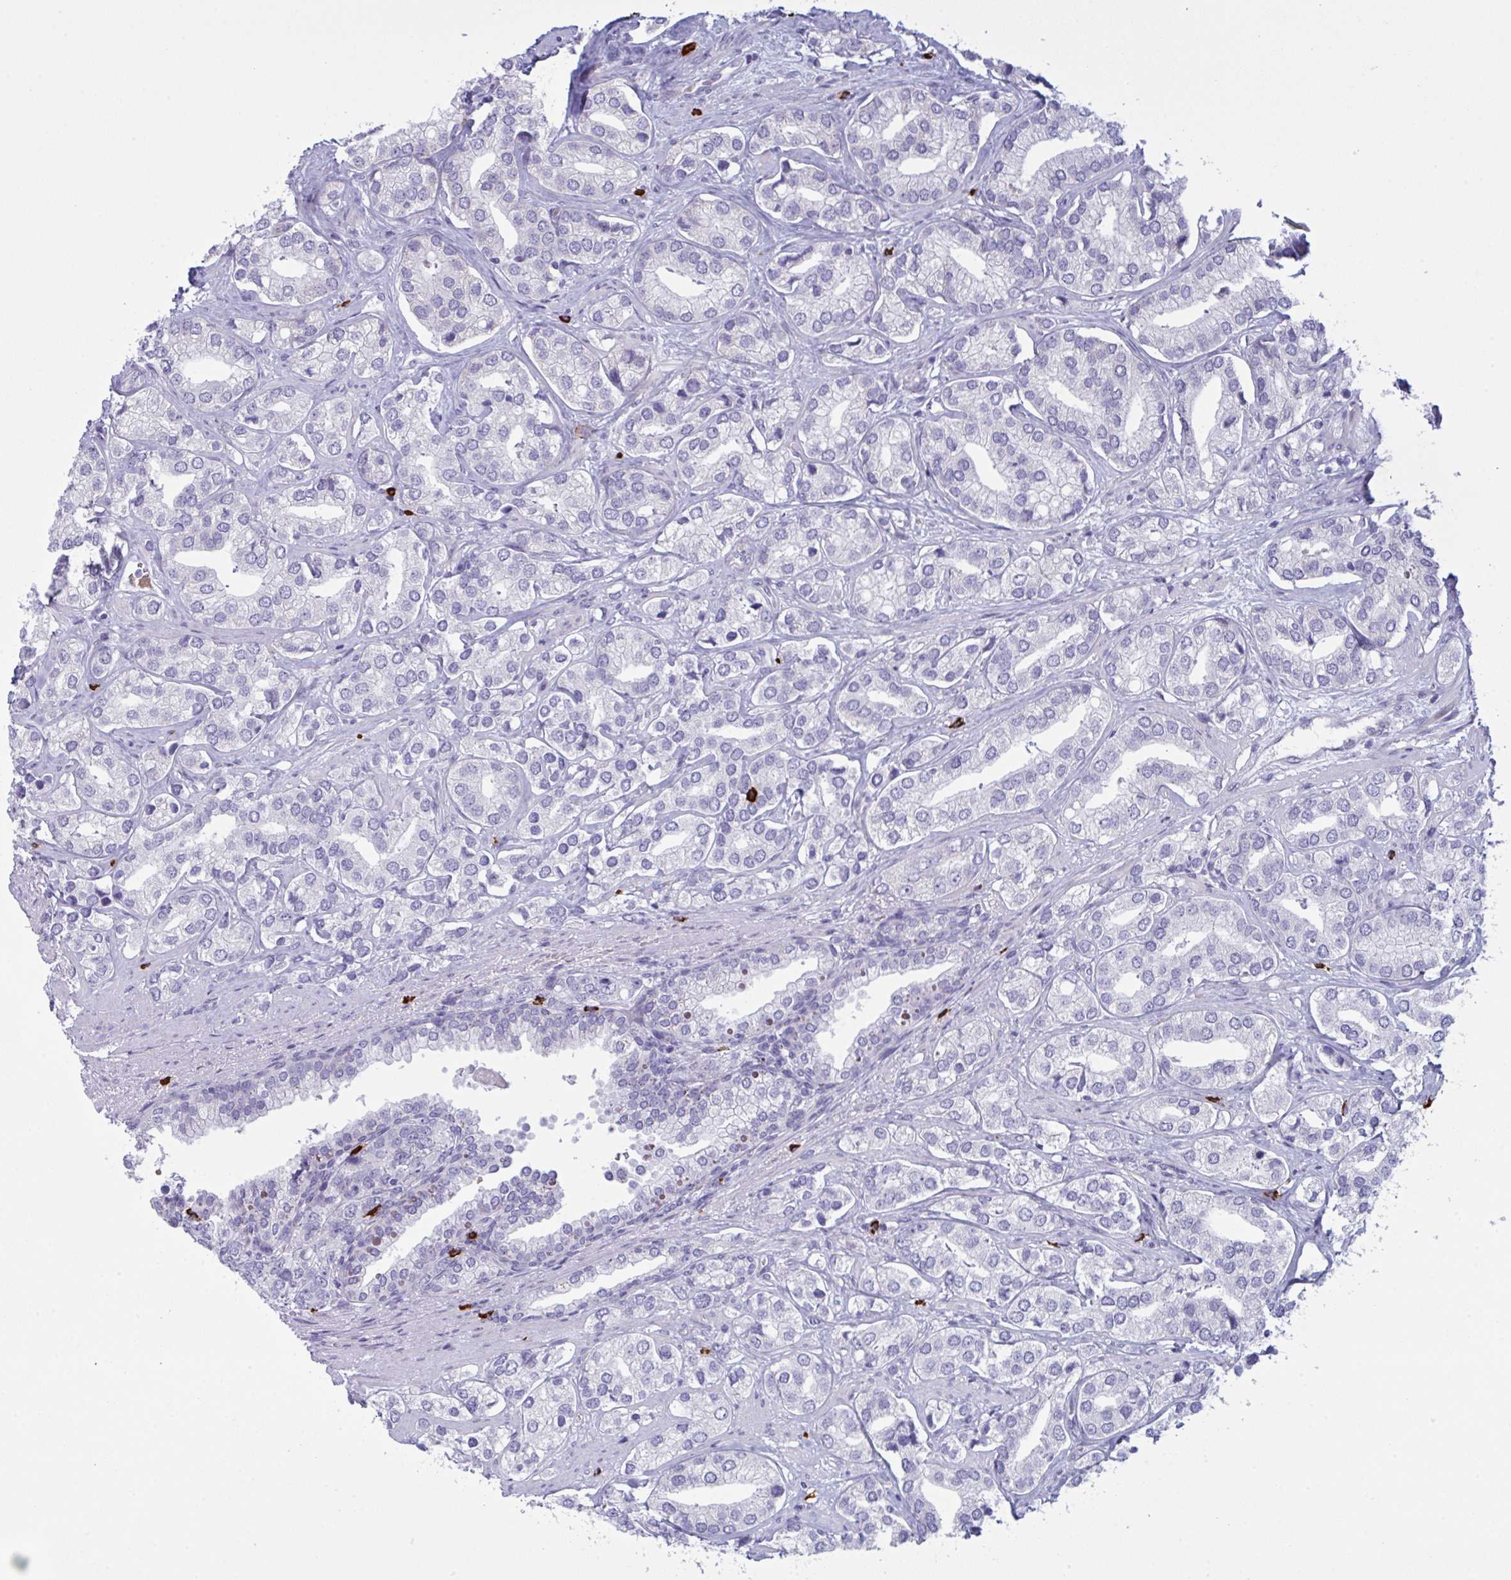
{"staining": {"intensity": "negative", "quantity": "none", "location": "none"}, "tissue": "prostate cancer", "cell_type": "Tumor cells", "image_type": "cancer", "snomed": [{"axis": "morphology", "description": "Adenocarcinoma, High grade"}, {"axis": "topography", "description": "Prostate"}], "caption": "Immunohistochemical staining of human prostate adenocarcinoma (high-grade) shows no significant expression in tumor cells.", "gene": "ZNF684", "patient": {"sex": "male", "age": 58}}